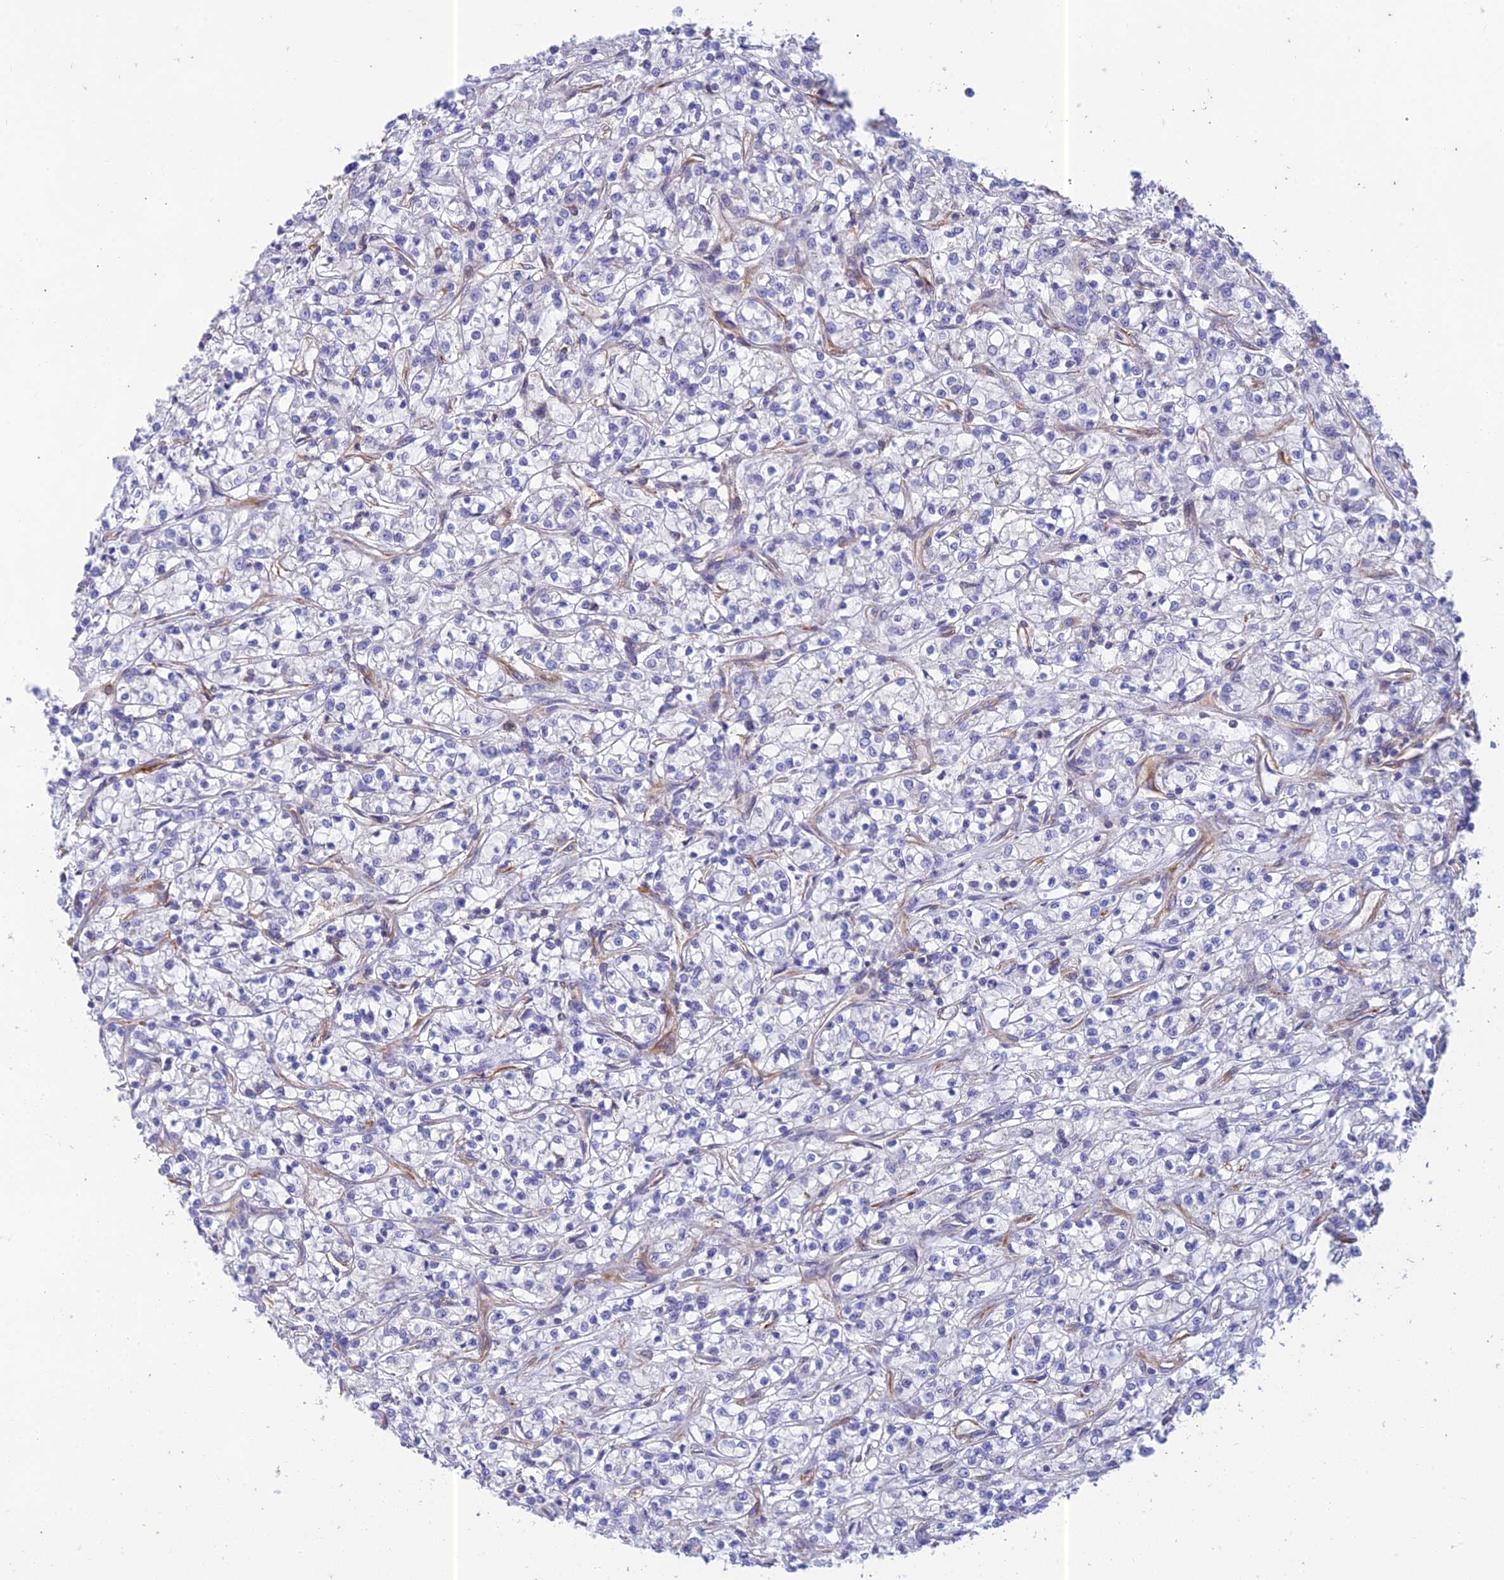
{"staining": {"intensity": "negative", "quantity": "none", "location": "none"}, "tissue": "renal cancer", "cell_type": "Tumor cells", "image_type": "cancer", "snomed": [{"axis": "morphology", "description": "Adenocarcinoma, NOS"}, {"axis": "topography", "description": "Kidney"}], "caption": "High power microscopy micrograph of an immunohistochemistry histopathology image of renal cancer (adenocarcinoma), revealing no significant expression in tumor cells. (DAB IHC visualized using brightfield microscopy, high magnification).", "gene": "PTCD2", "patient": {"sex": "female", "age": 59}}